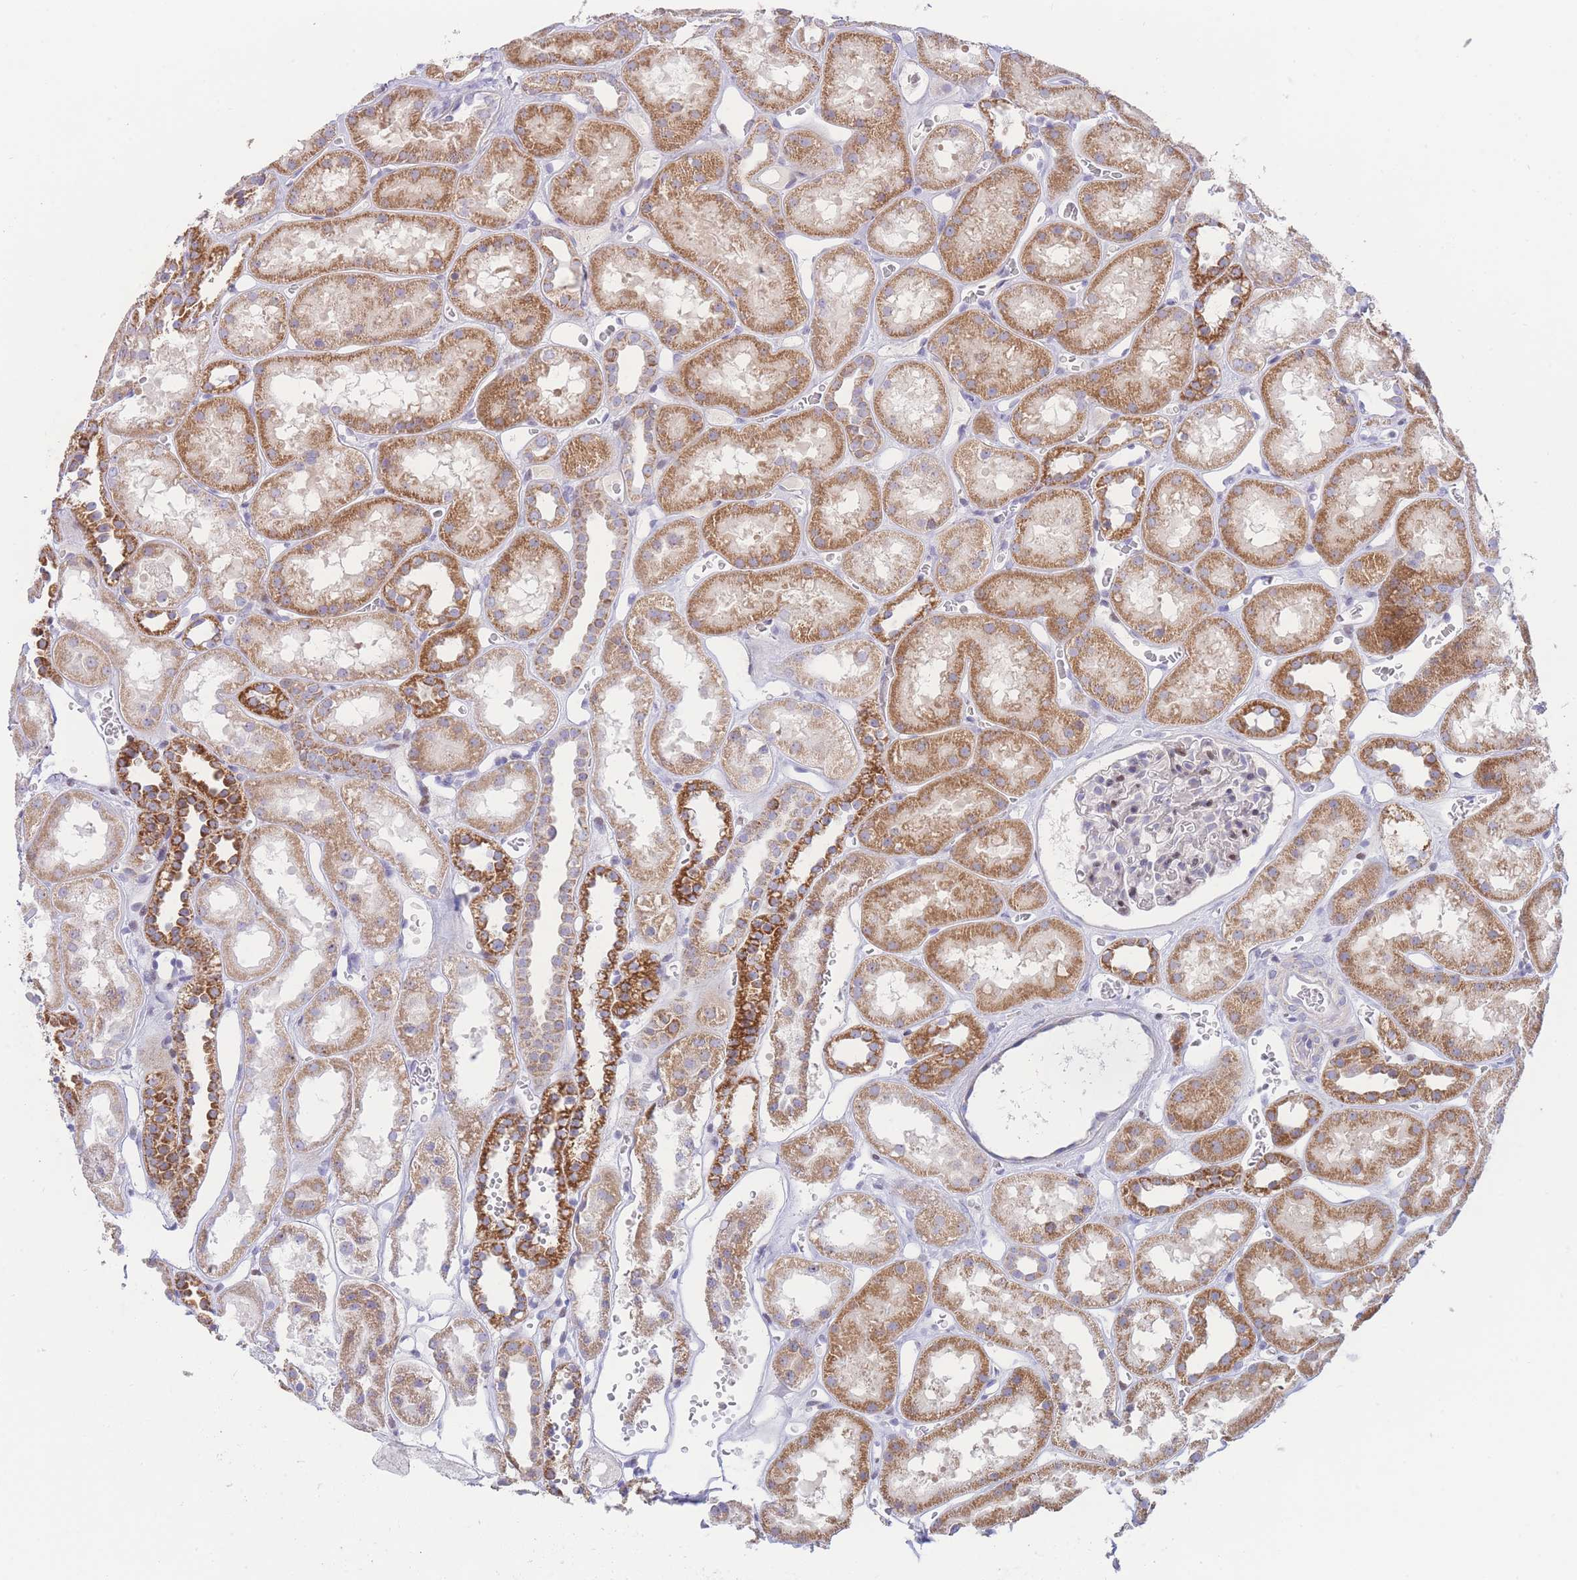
{"staining": {"intensity": "moderate", "quantity": "<25%", "location": "cytoplasmic/membranous"}, "tissue": "kidney", "cell_type": "Cells in glomeruli", "image_type": "normal", "snomed": [{"axis": "morphology", "description": "Normal tissue, NOS"}, {"axis": "topography", "description": "Kidney"}], "caption": "This is an image of immunohistochemistry (IHC) staining of normal kidney, which shows moderate expression in the cytoplasmic/membranous of cells in glomeruli.", "gene": "GPAM", "patient": {"sex": "female", "age": 41}}